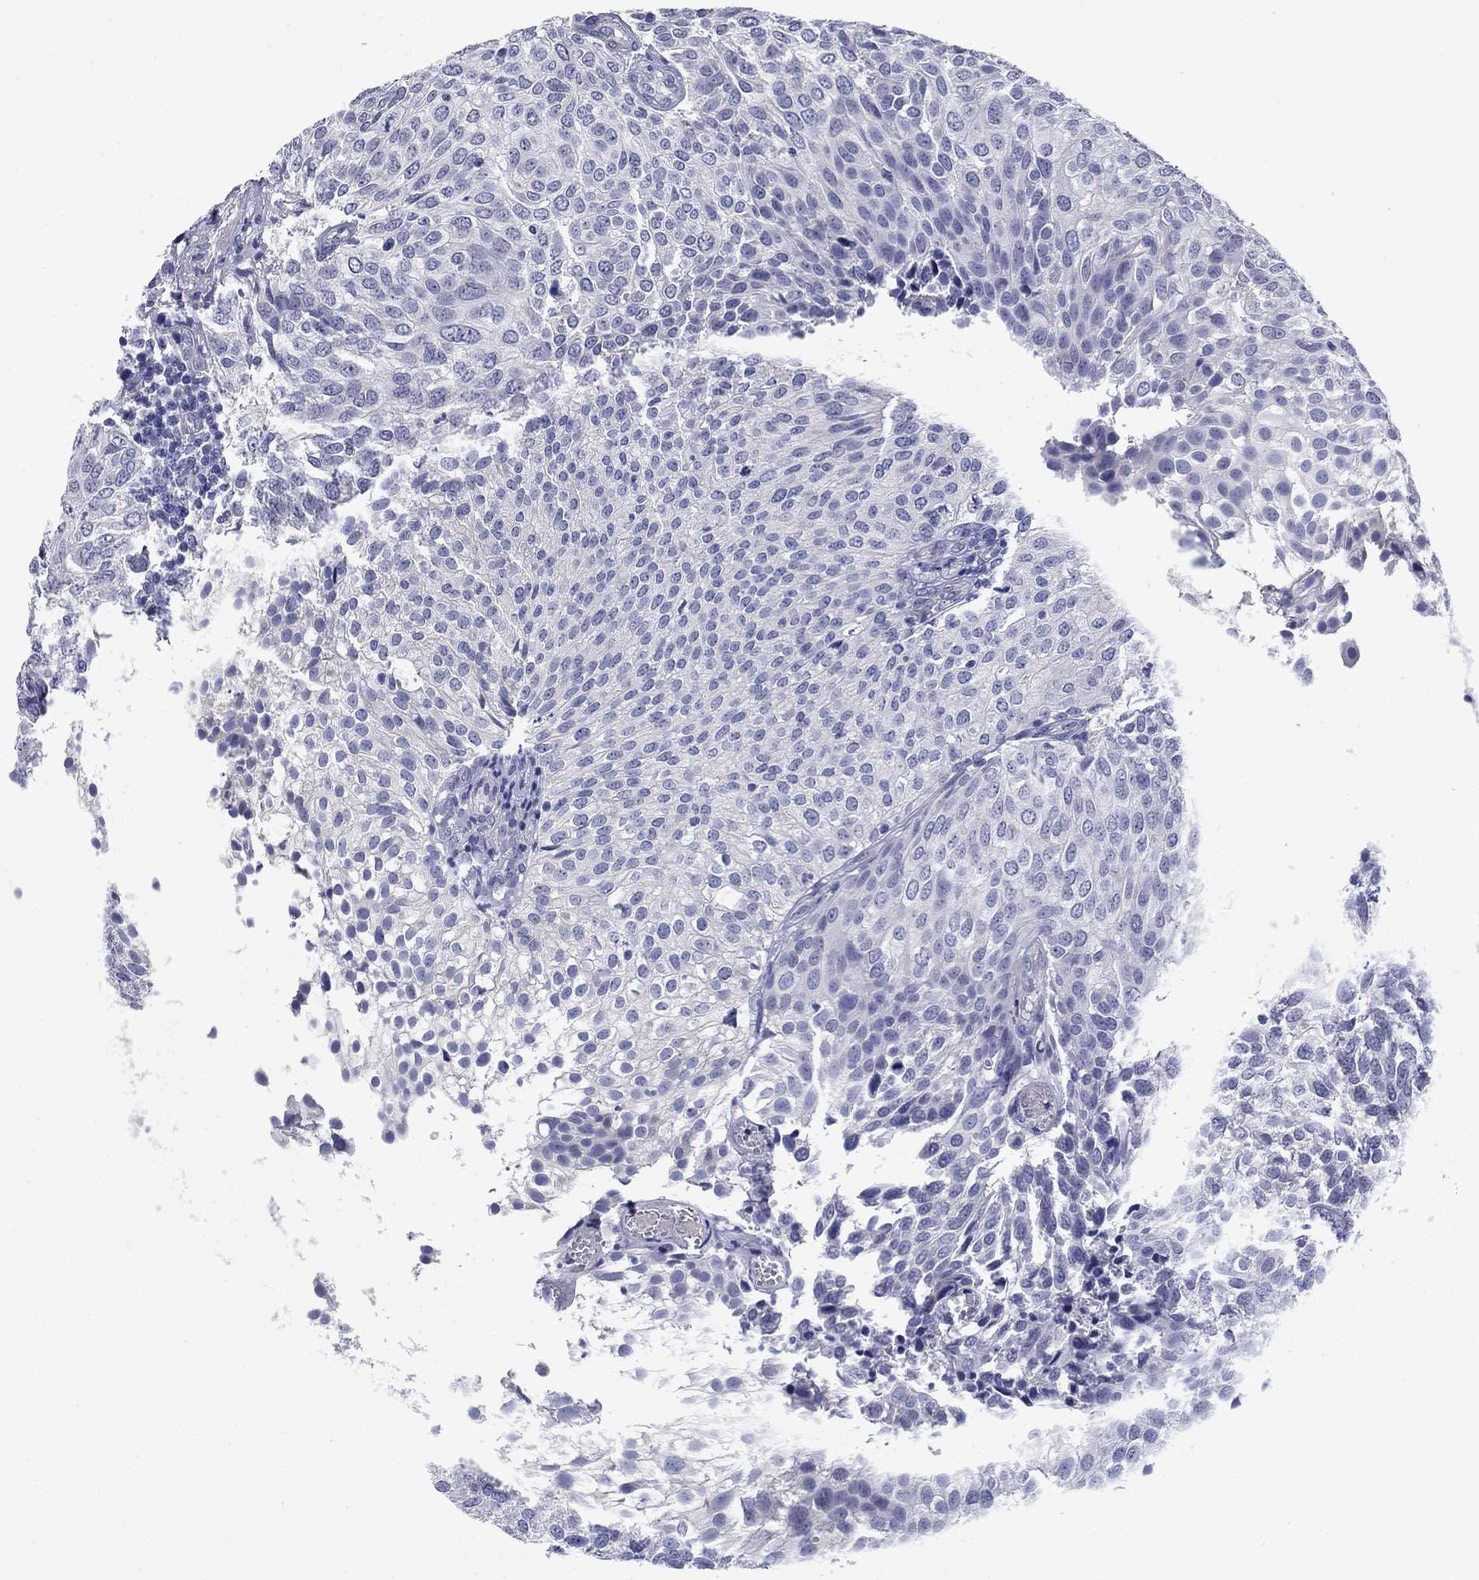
{"staining": {"intensity": "negative", "quantity": "none", "location": "none"}, "tissue": "urothelial cancer", "cell_type": "Tumor cells", "image_type": "cancer", "snomed": [{"axis": "morphology", "description": "Urothelial carcinoma, High grade"}, {"axis": "topography", "description": "Urinary bladder"}], "caption": "Protein analysis of urothelial cancer displays no significant staining in tumor cells.", "gene": "PRKCG", "patient": {"sex": "female", "age": 79}}